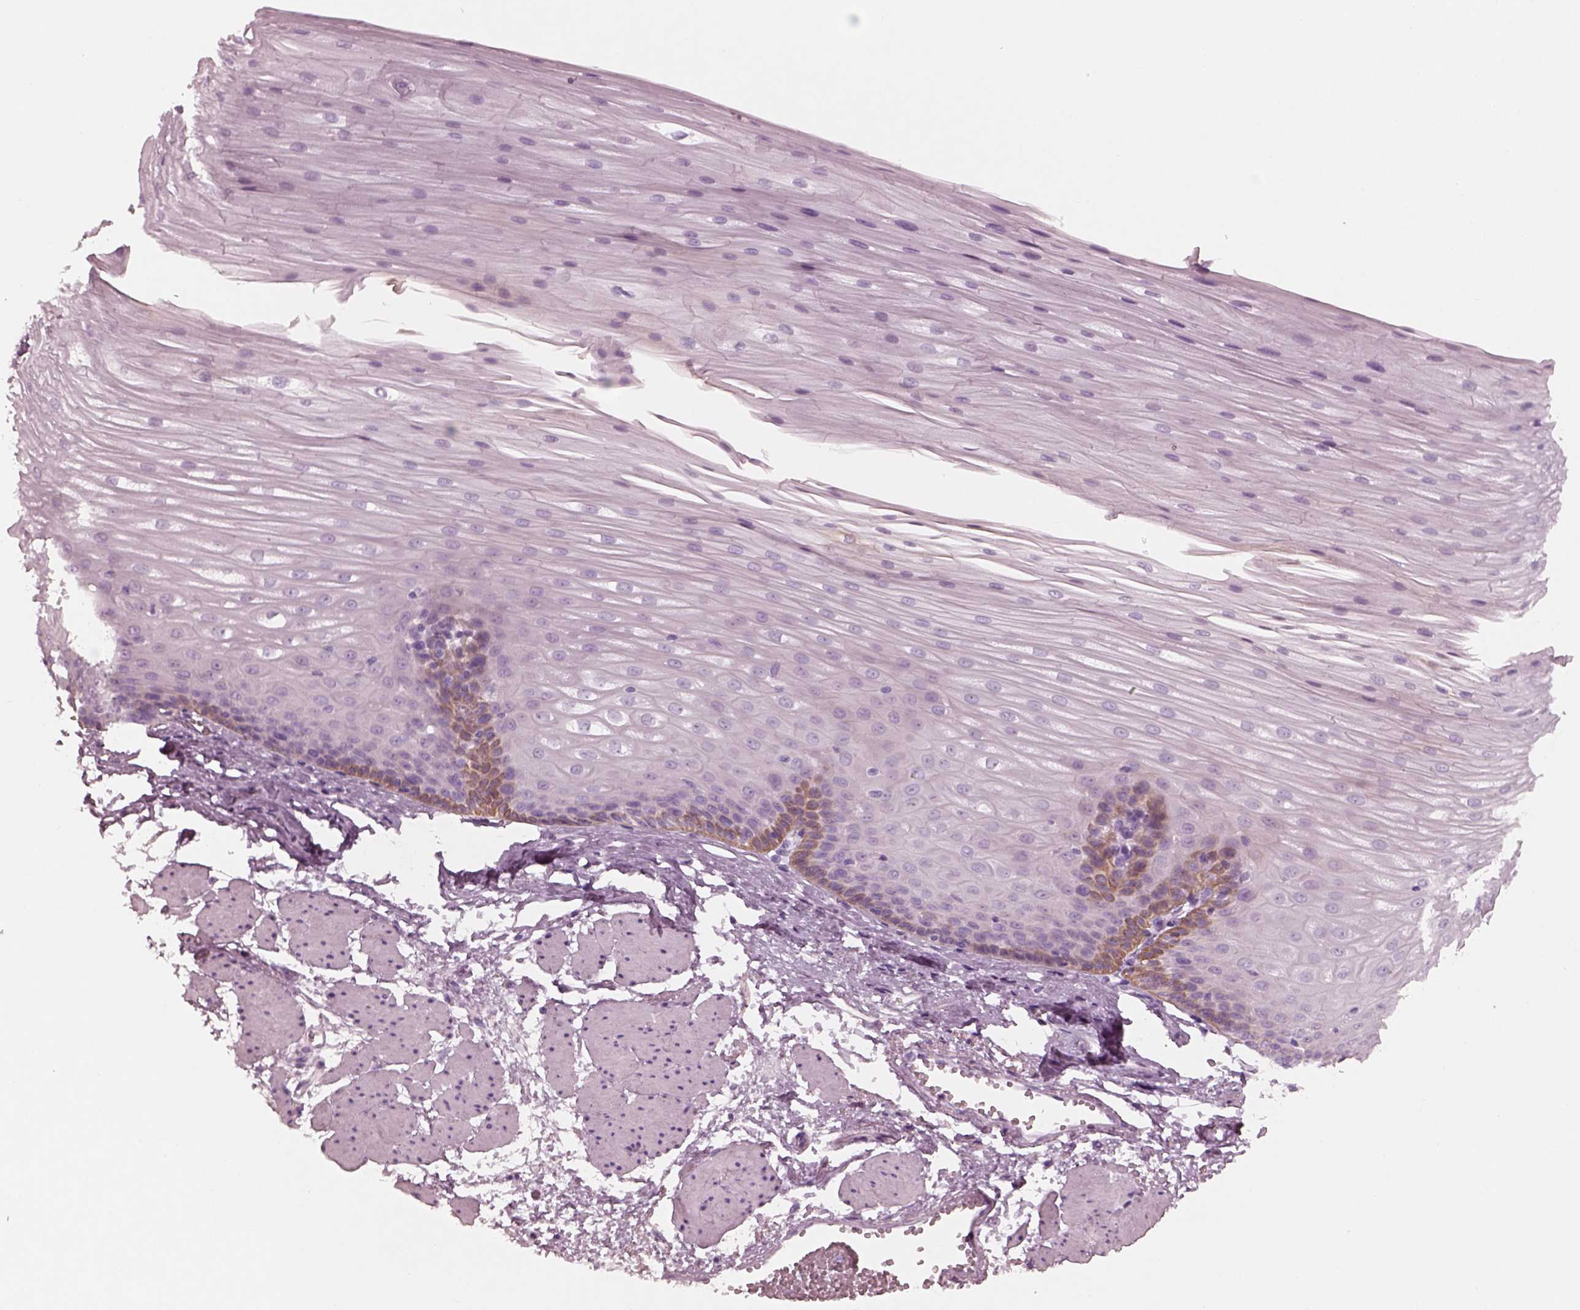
{"staining": {"intensity": "moderate", "quantity": "<25%", "location": "cytoplasmic/membranous"}, "tissue": "esophagus", "cell_type": "Squamous epithelial cells", "image_type": "normal", "snomed": [{"axis": "morphology", "description": "Normal tissue, NOS"}, {"axis": "topography", "description": "Esophagus"}], "caption": "Esophagus stained with DAB immunohistochemistry (IHC) displays low levels of moderate cytoplasmic/membranous expression in about <25% of squamous epithelial cells.", "gene": "PON3", "patient": {"sex": "male", "age": 62}}